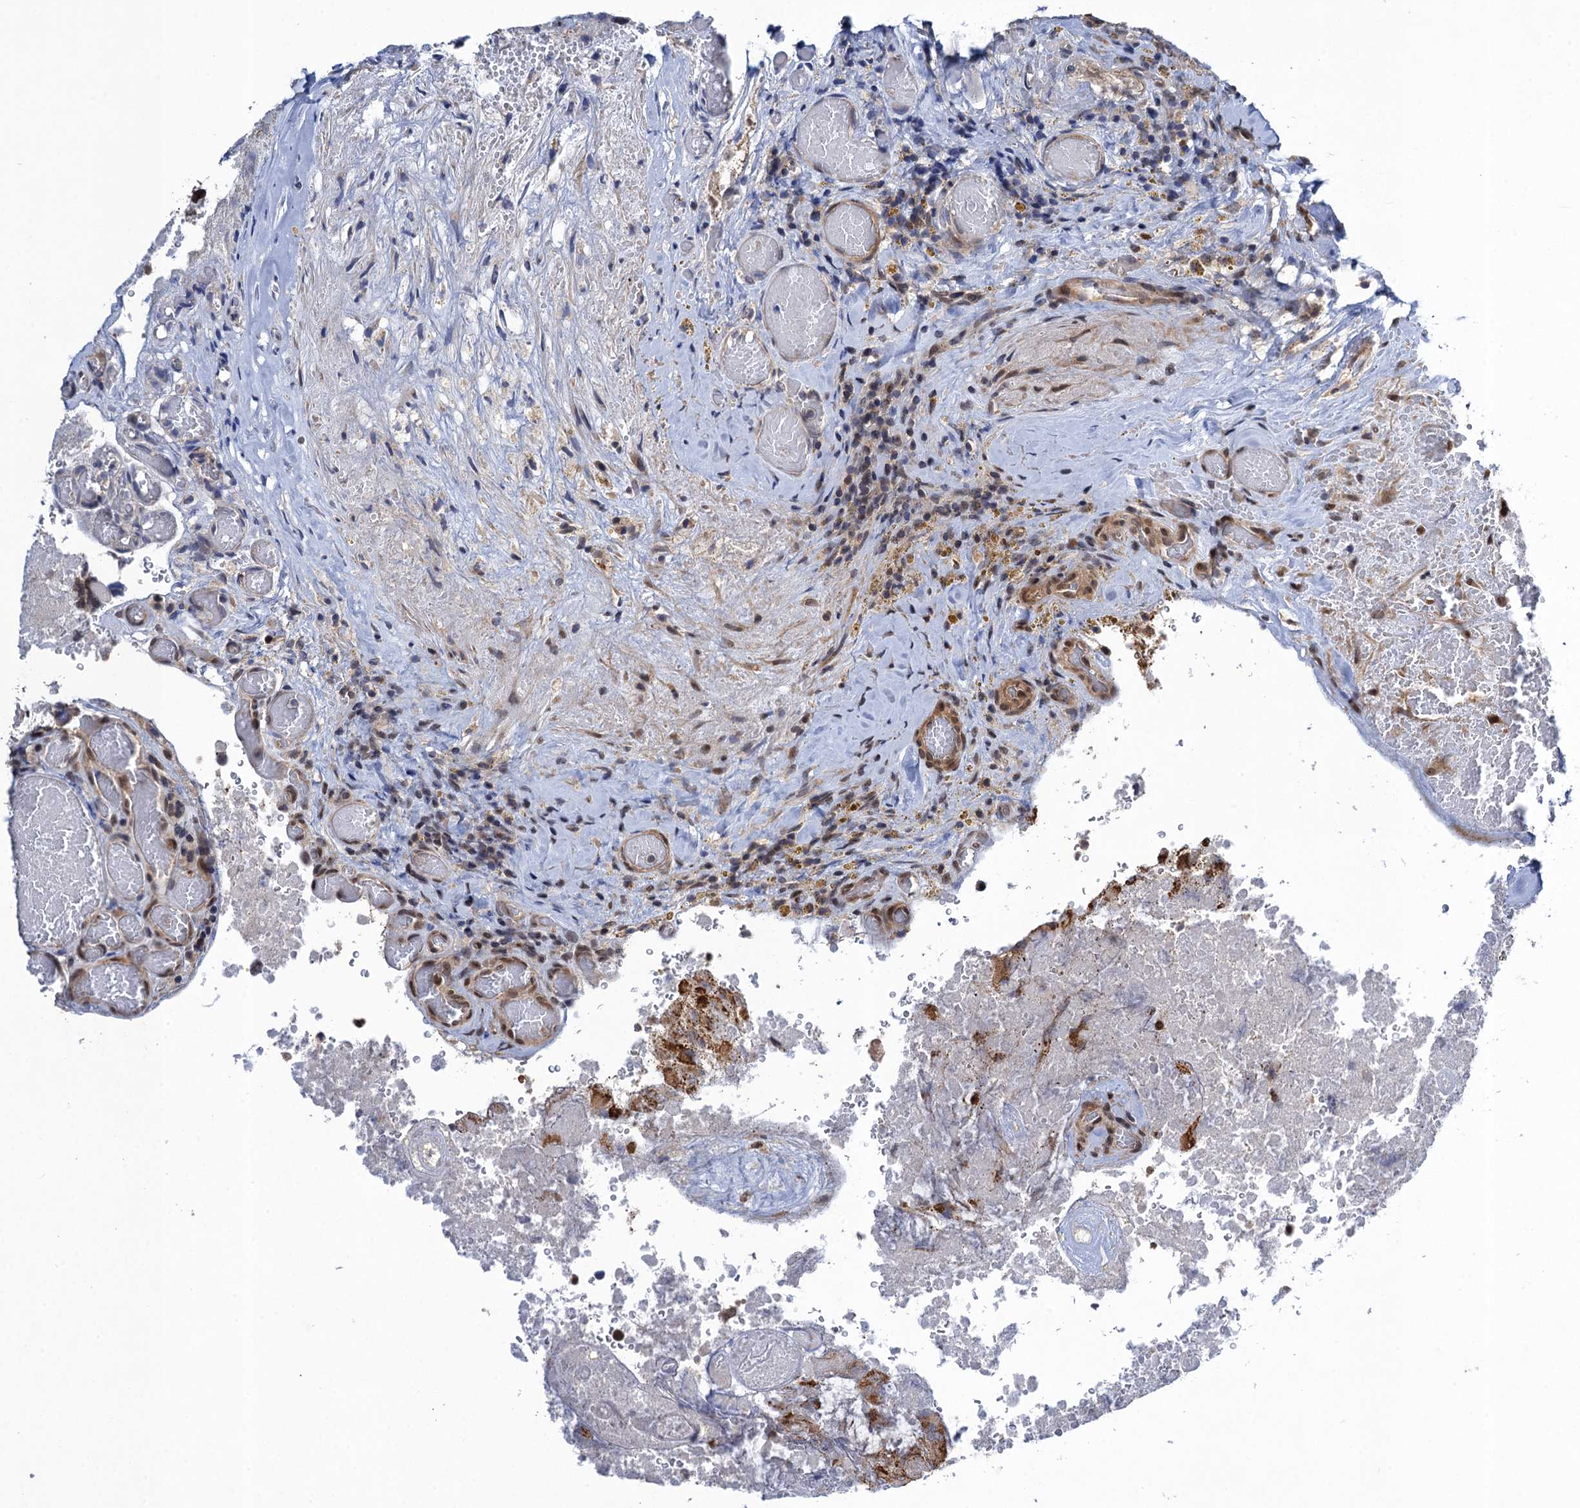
{"staining": {"intensity": "moderate", "quantity": "<25%", "location": "nuclear"}, "tissue": "glioma", "cell_type": "Tumor cells", "image_type": "cancer", "snomed": [{"axis": "morphology", "description": "Glioma, malignant, High grade"}, {"axis": "topography", "description": "Brain"}], "caption": "Protein staining shows moderate nuclear positivity in approximately <25% of tumor cells in high-grade glioma (malignant). (IHC, brightfield microscopy, high magnification).", "gene": "ZAR1L", "patient": {"sex": "male", "age": 76}}